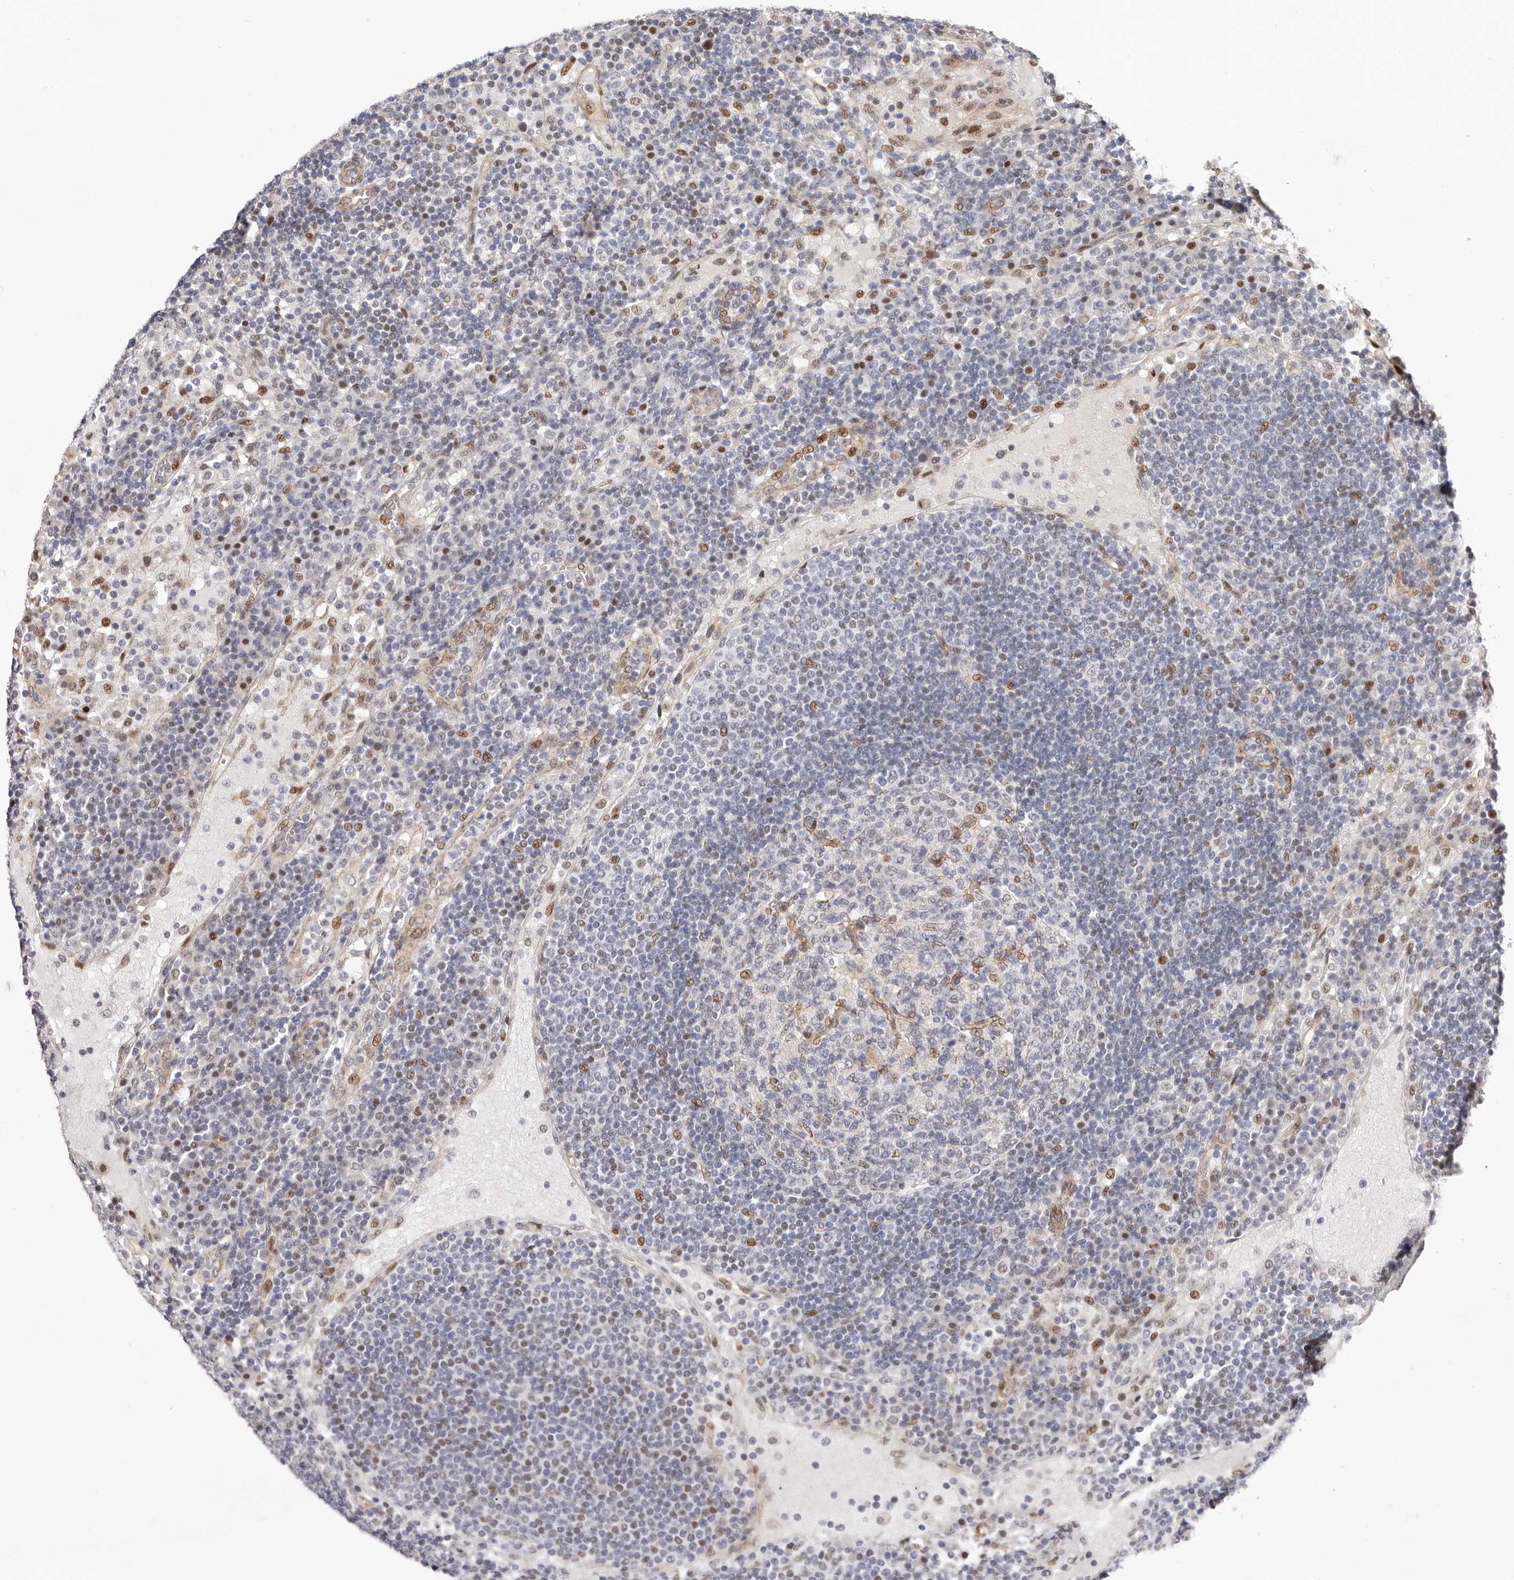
{"staining": {"intensity": "moderate", "quantity": "<25%", "location": "nuclear"}, "tissue": "lymph node", "cell_type": "Germinal center cells", "image_type": "normal", "snomed": [{"axis": "morphology", "description": "Normal tissue, NOS"}, {"axis": "topography", "description": "Lymph node"}], "caption": "Moderate nuclear staining for a protein is appreciated in approximately <25% of germinal center cells of unremarkable lymph node using immunohistochemistry (IHC).", "gene": "EPHX3", "patient": {"sex": "female", "age": 53}}